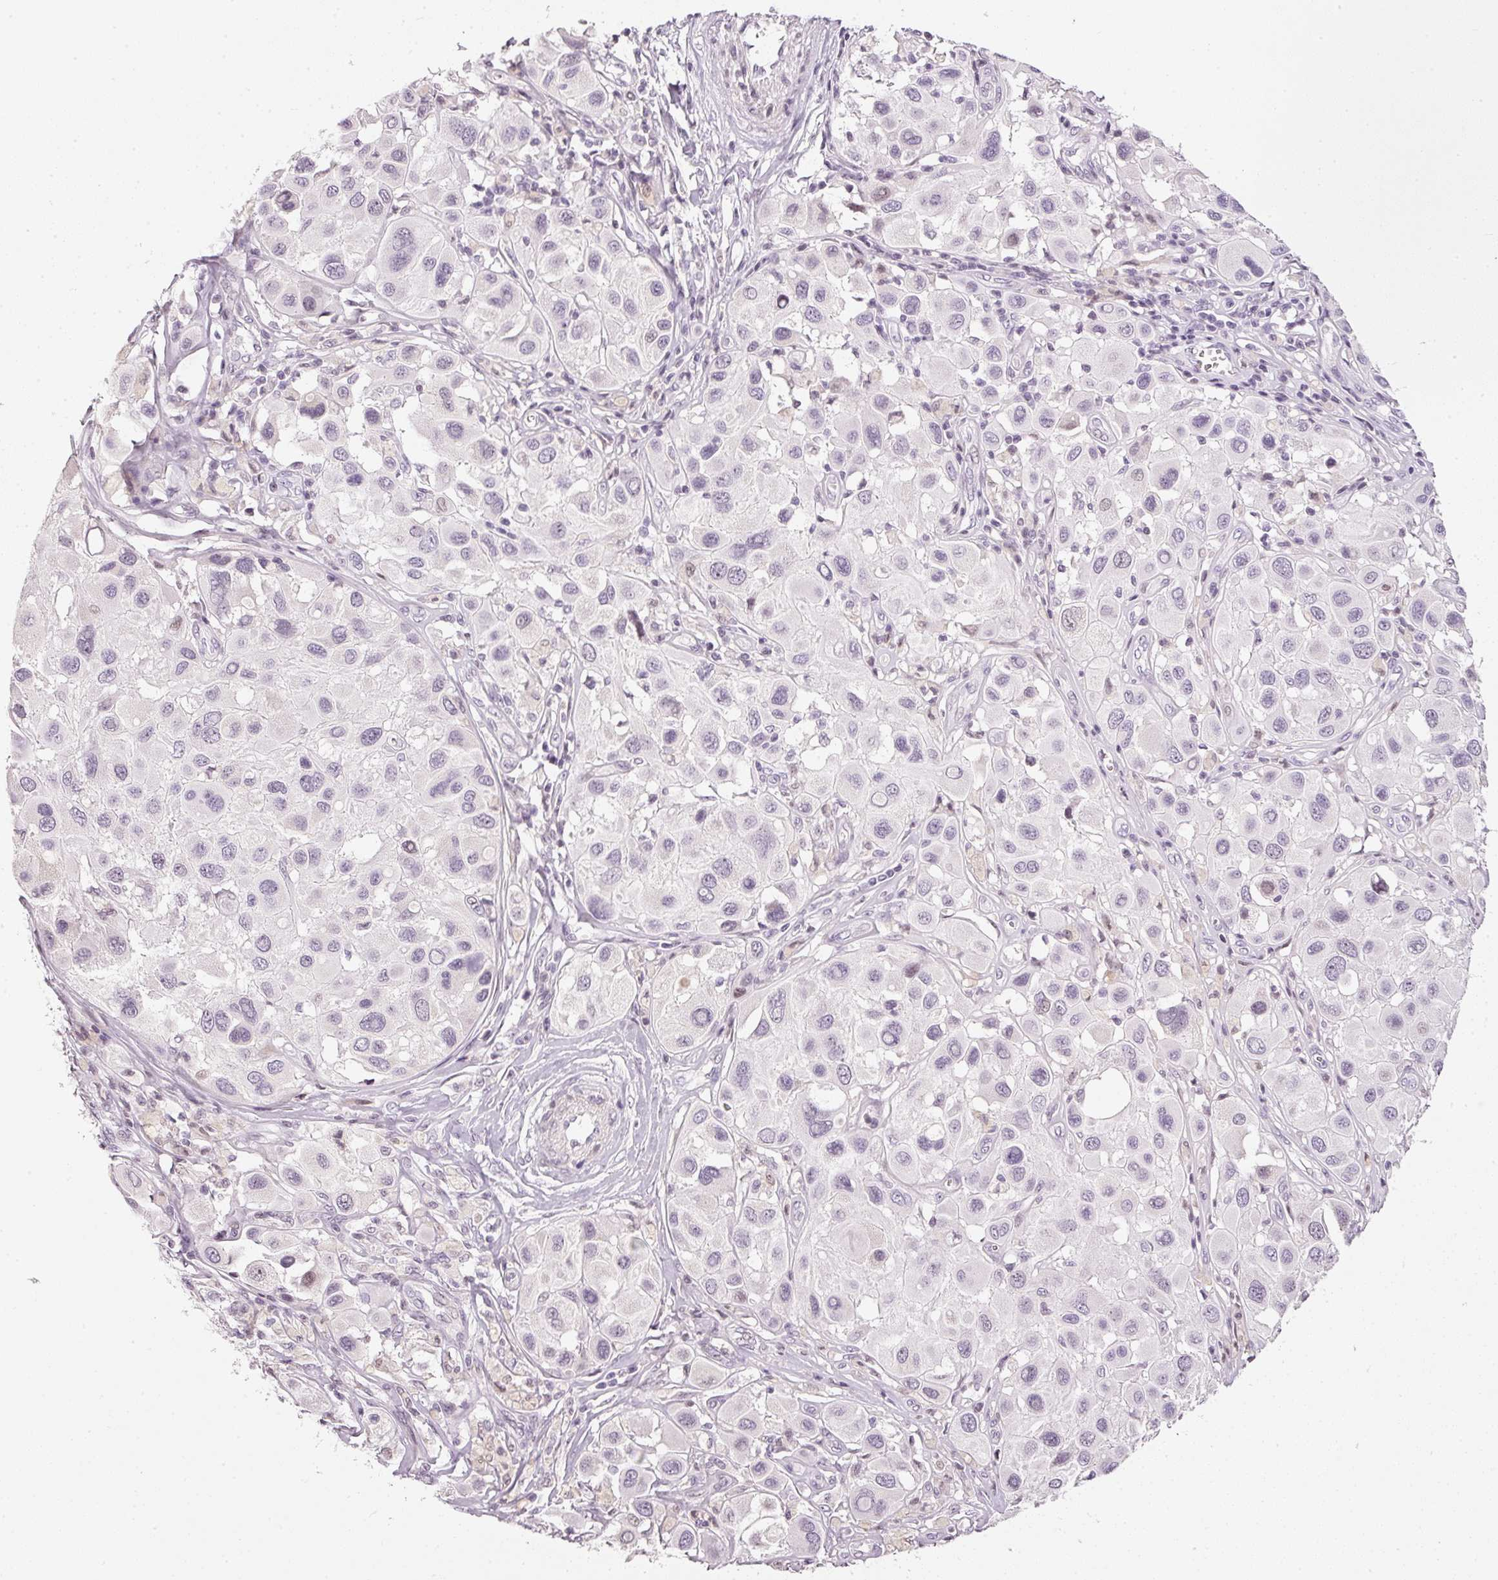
{"staining": {"intensity": "weak", "quantity": "<25%", "location": "nuclear"}, "tissue": "melanoma", "cell_type": "Tumor cells", "image_type": "cancer", "snomed": [{"axis": "morphology", "description": "Malignant melanoma, Metastatic site"}, {"axis": "topography", "description": "Skin"}], "caption": "Immunohistochemical staining of human malignant melanoma (metastatic site) demonstrates no significant staining in tumor cells.", "gene": "NRDE2", "patient": {"sex": "male", "age": 41}}